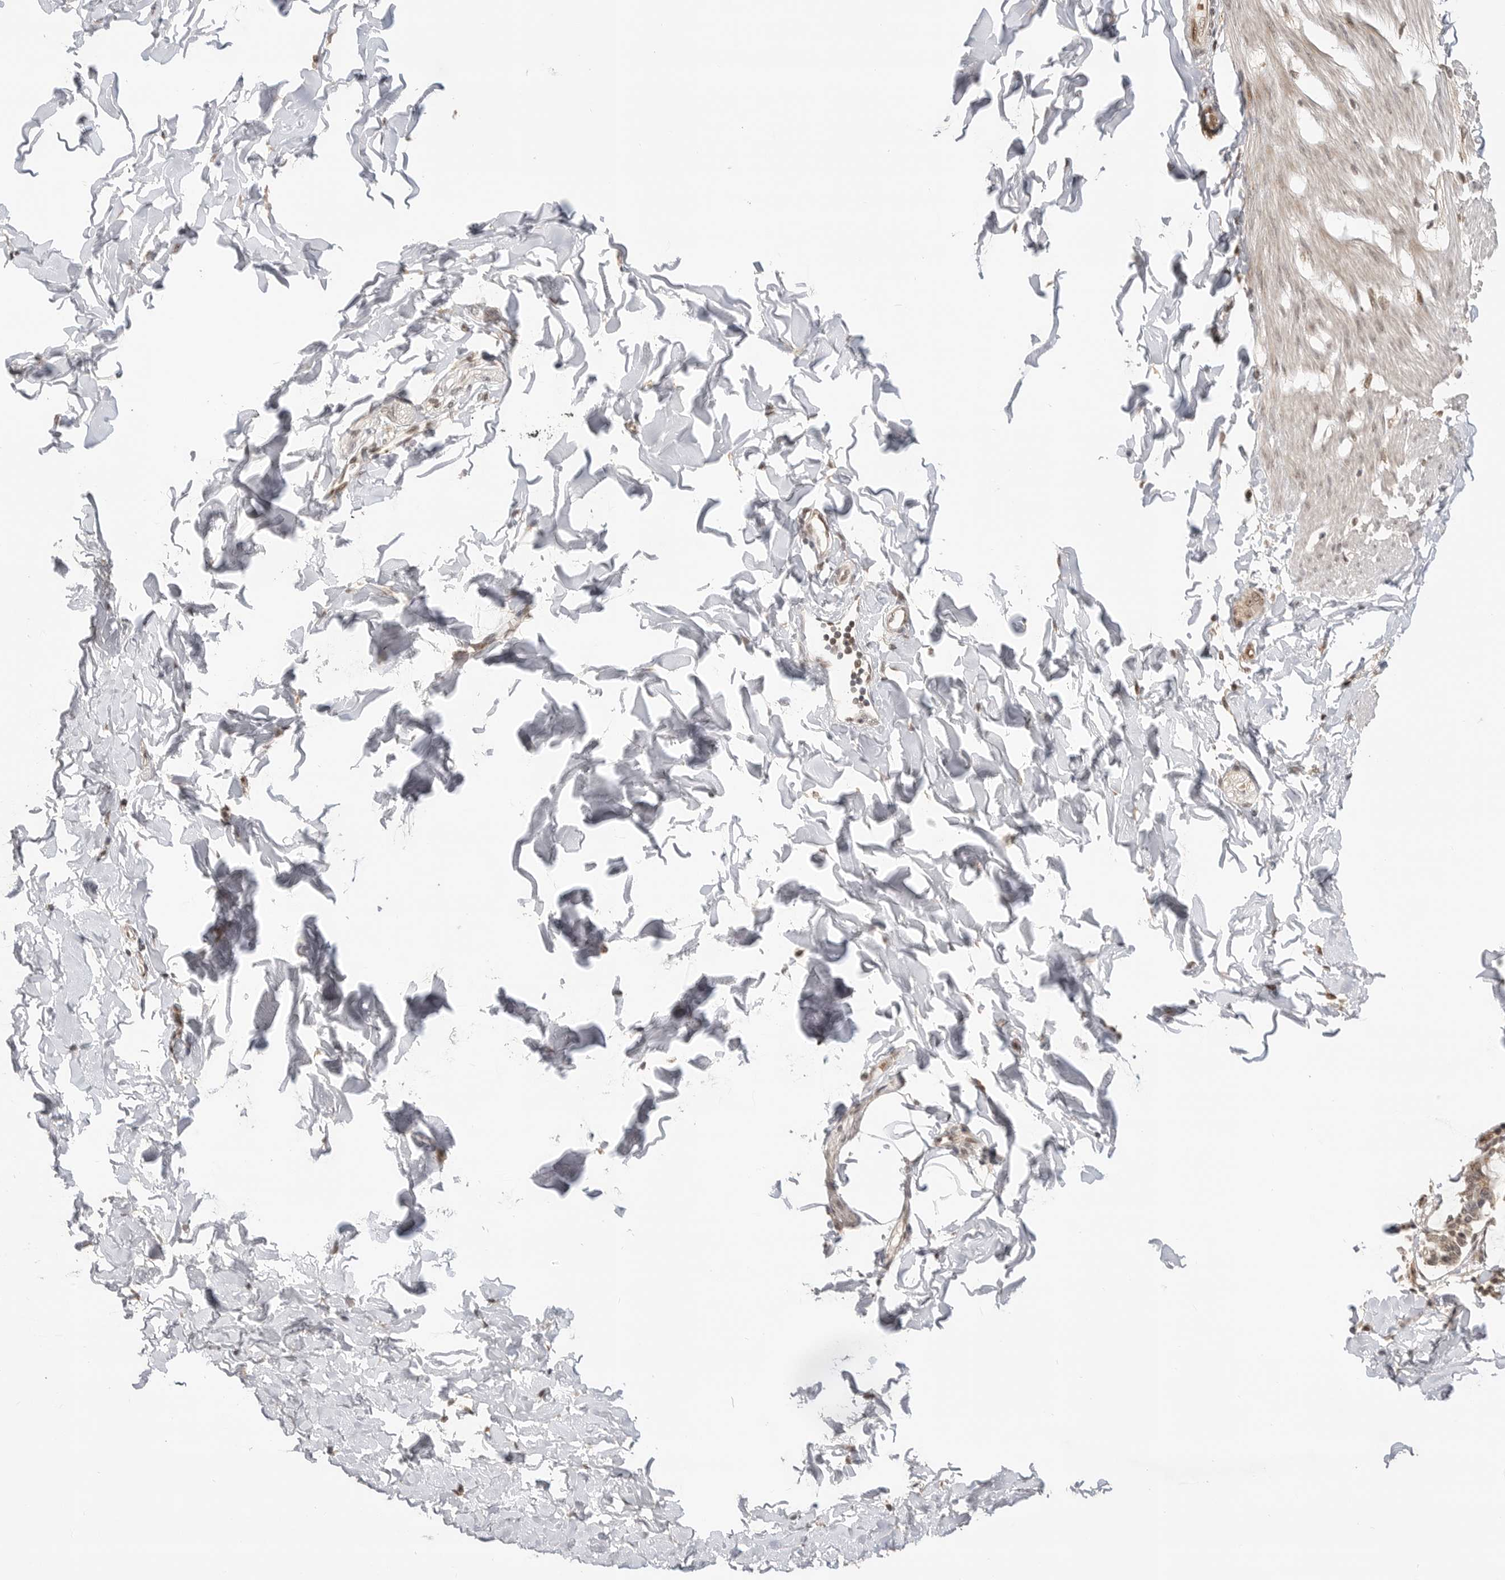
{"staining": {"intensity": "weak", "quantity": "<25%", "location": "cytoplasmic/membranous,nuclear"}, "tissue": "smooth muscle", "cell_type": "Smooth muscle cells", "image_type": "normal", "snomed": [{"axis": "morphology", "description": "Normal tissue, NOS"}, {"axis": "morphology", "description": "Adenocarcinoma, NOS"}, {"axis": "topography", "description": "Smooth muscle"}, {"axis": "topography", "description": "Colon"}], "caption": "High magnification brightfield microscopy of benign smooth muscle stained with DAB (3,3'-diaminobenzidine) (brown) and counterstained with hematoxylin (blue): smooth muscle cells show no significant staining. (DAB IHC with hematoxylin counter stain).", "gene": "ALKAL1", "patient": {"sex": "male", "age": 14}}